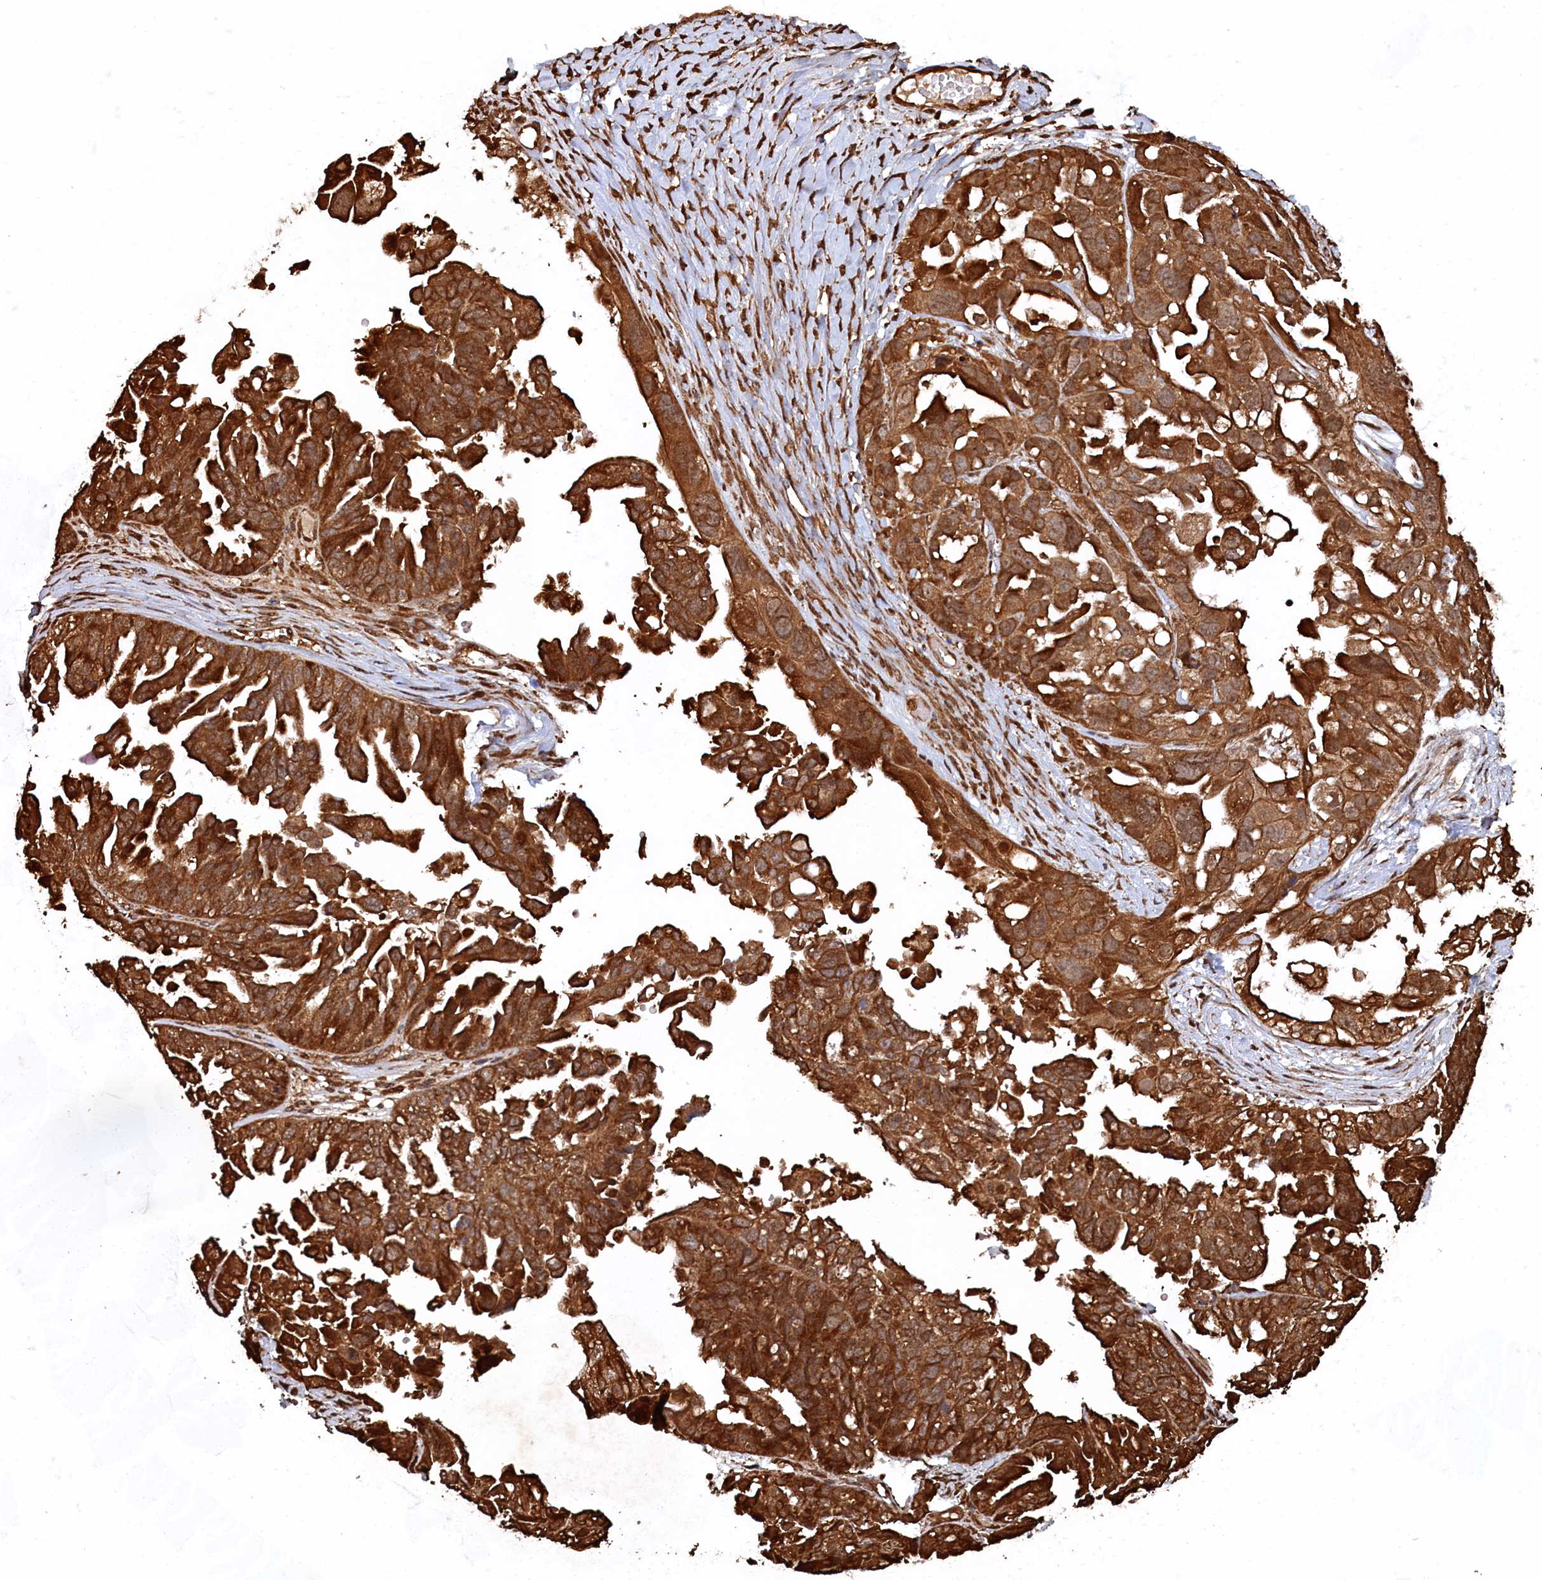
{"staining": {"intensity": "strong", "quantity": ">75%", "location": "cytoplasmic/membranous"}, "tissue": "ovarian cancer", "cell_type": "Tumor cells", "image_type": "cancer", "snomed": [{"axis": "morphology", "description": "Cystadenocarcinoma, serous, NOS"}, {"axis": "topography", "description": "Ovary"}], "caption": "Ovarian cancer stained for a protein displays strong cytoplasmic/membranous positivity in tumor cells.", "gene": "PIGN", "patient": {"sex": "female", "age": 79}}